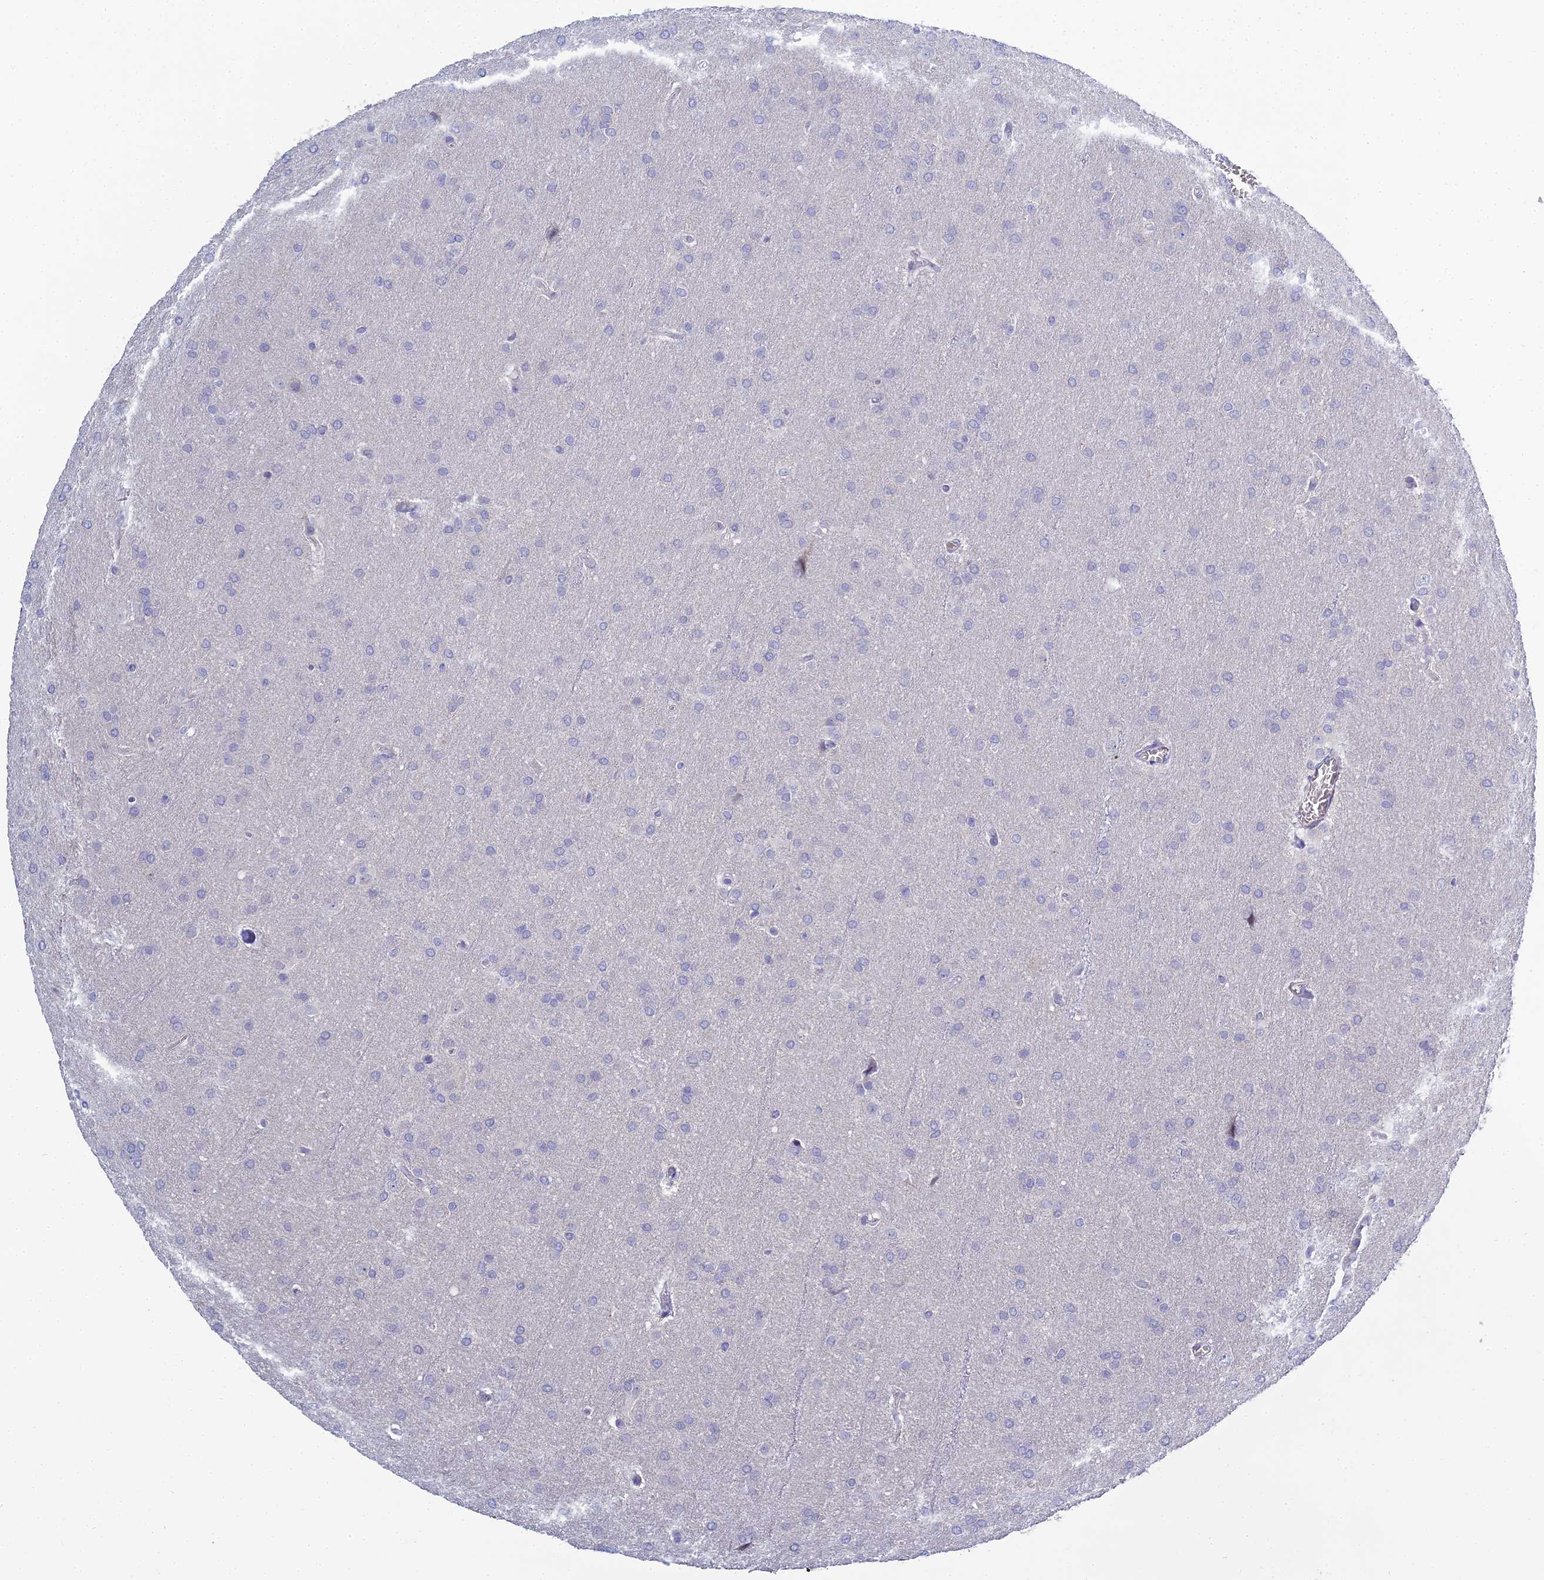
{"staining": {"intensity": "negative", "quantity": "none", "location": "none"}, "tissue": "glioma", "cell_type": "Tumor cells", "image_type": "cancer", "snomed": [{"axis": "morphology", "description": "Glioma, malignant, Low grade"}, {"axis": "topography", "description": "Brain"}], "caption": "A micrograph of human glioma is negative for staining in tumor cells.", "gene": "MUC13", "patient": {"sex": "female", "age": 32}}